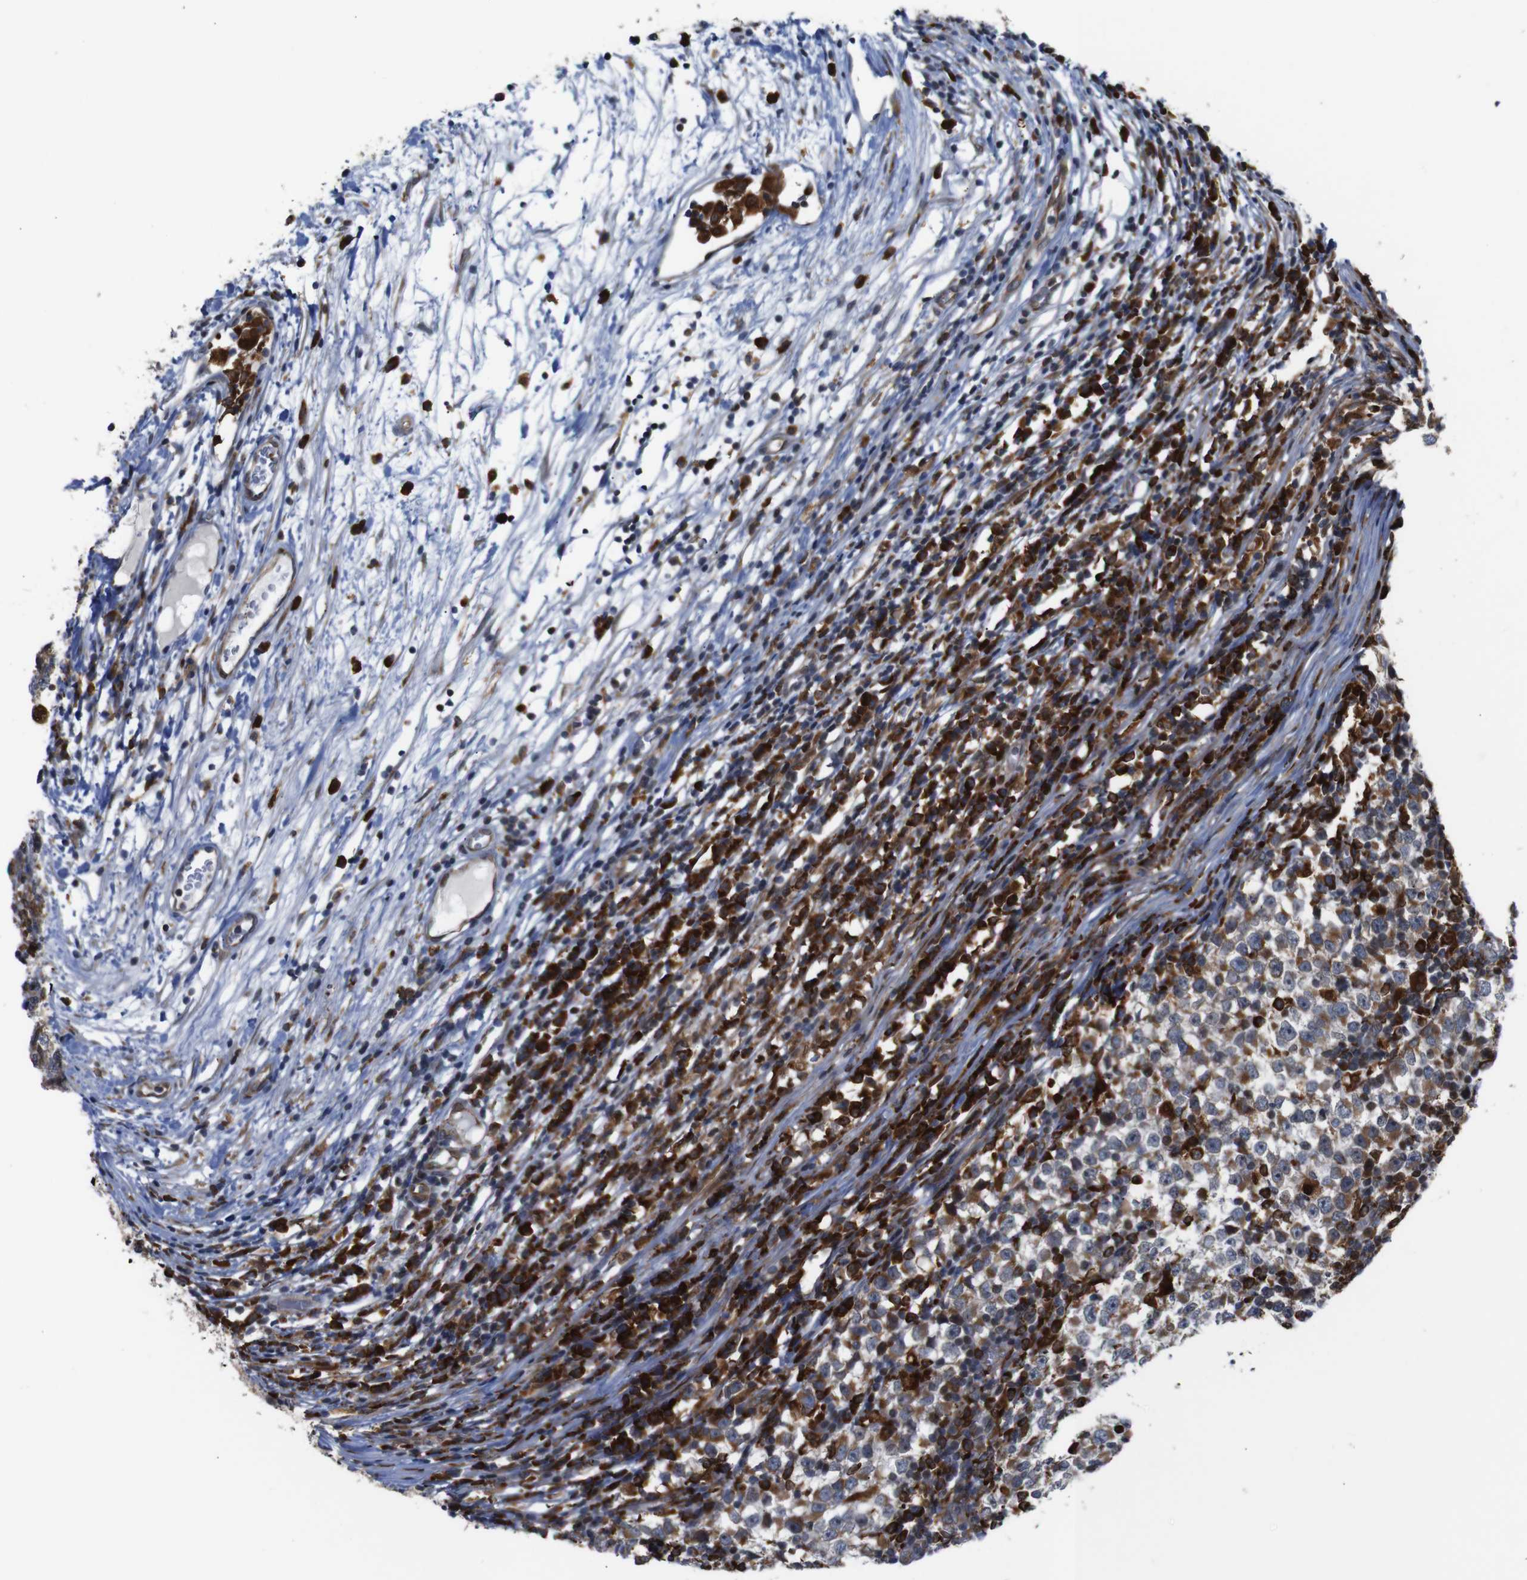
{"staining": {"intensity": "moderate", "quantity": "25%-75%", "location": "cytoplasmic/membranous"}, "tissue": "testis cancer", "cell_type": "Tumor cells", "image_type": "cancer", "snomed": [{"axis": "morphology", "description": "Seminoma, NOS"}, {"axis": "topography", "description": "Testis"}], "caption": "High-magnification brightfield microscopy of testis seminoma stained with DAB (brown) and counterstained with hematoxylin (blue). tumor cells exhibit moderate cytoplasmic/membranous expression is appreciated in approximately25%-75% of cells. The protein of interest is shown in brown color, while the nuclei are stained blue.", "gene": "PTPN1", "patient": {"sex": "male", "age": 65}}